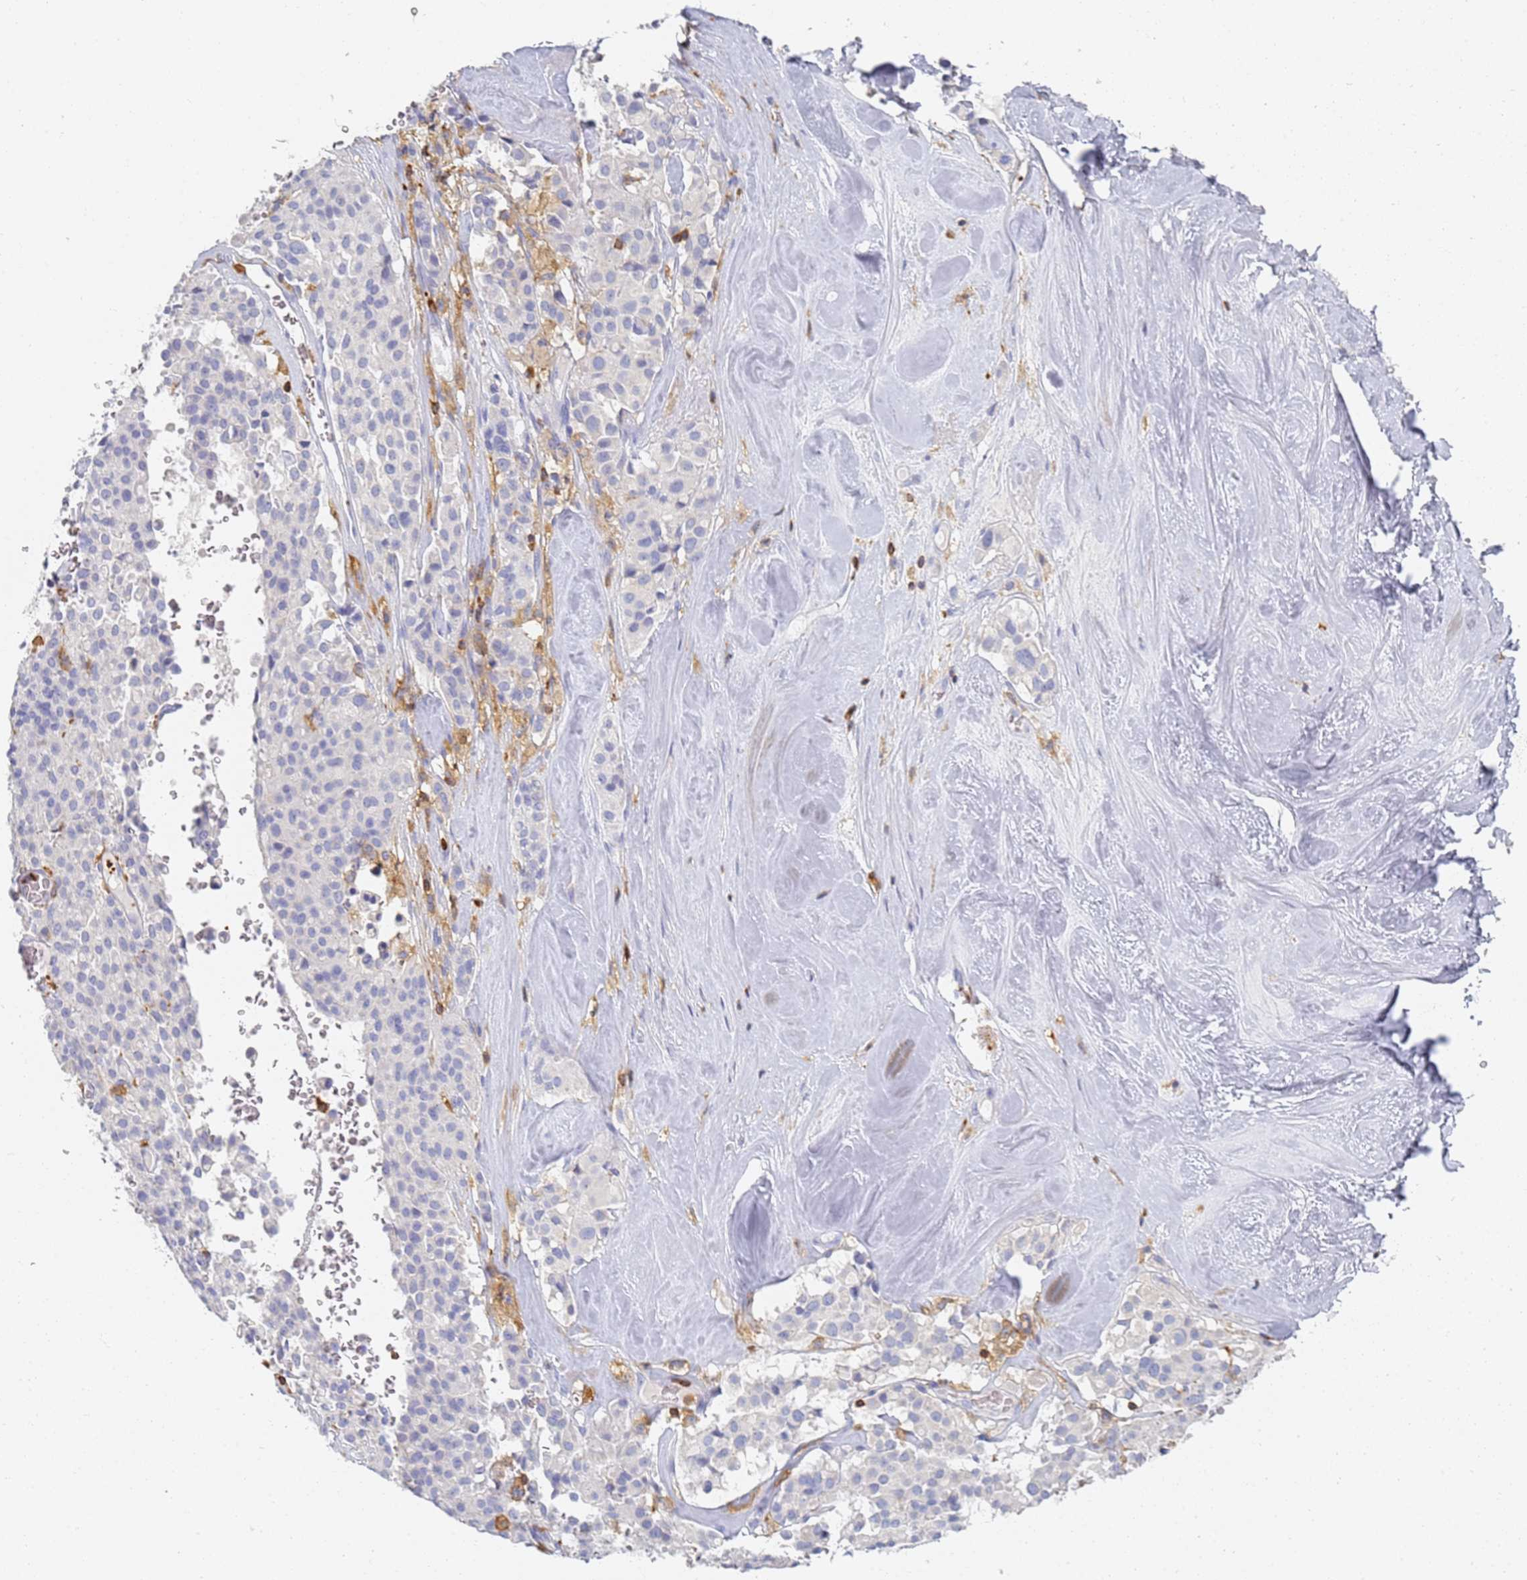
{"staining": {"intensity": "negative", "quantity": "none", "location": "none"}, "tissue": "pancreatic cancer", "cell_type": "Tumor cells", "image_type": "cancer", "snomed": [{"axis": "morphology", "description": "Adenocarcinoma, NOS"}, {"axis": "topography", "description": "Pancreas"}], "caption": "Protein analysis of pancreatic cancer (adenocarcinoma) exhibits no significant expression in tumor cells. (Brightfield microscopy of DAB (3,3'-diaminobenzidine) IHC at high magnification).", "gene": "BIN2", "patient": {"sex": "male", "age": 65}}